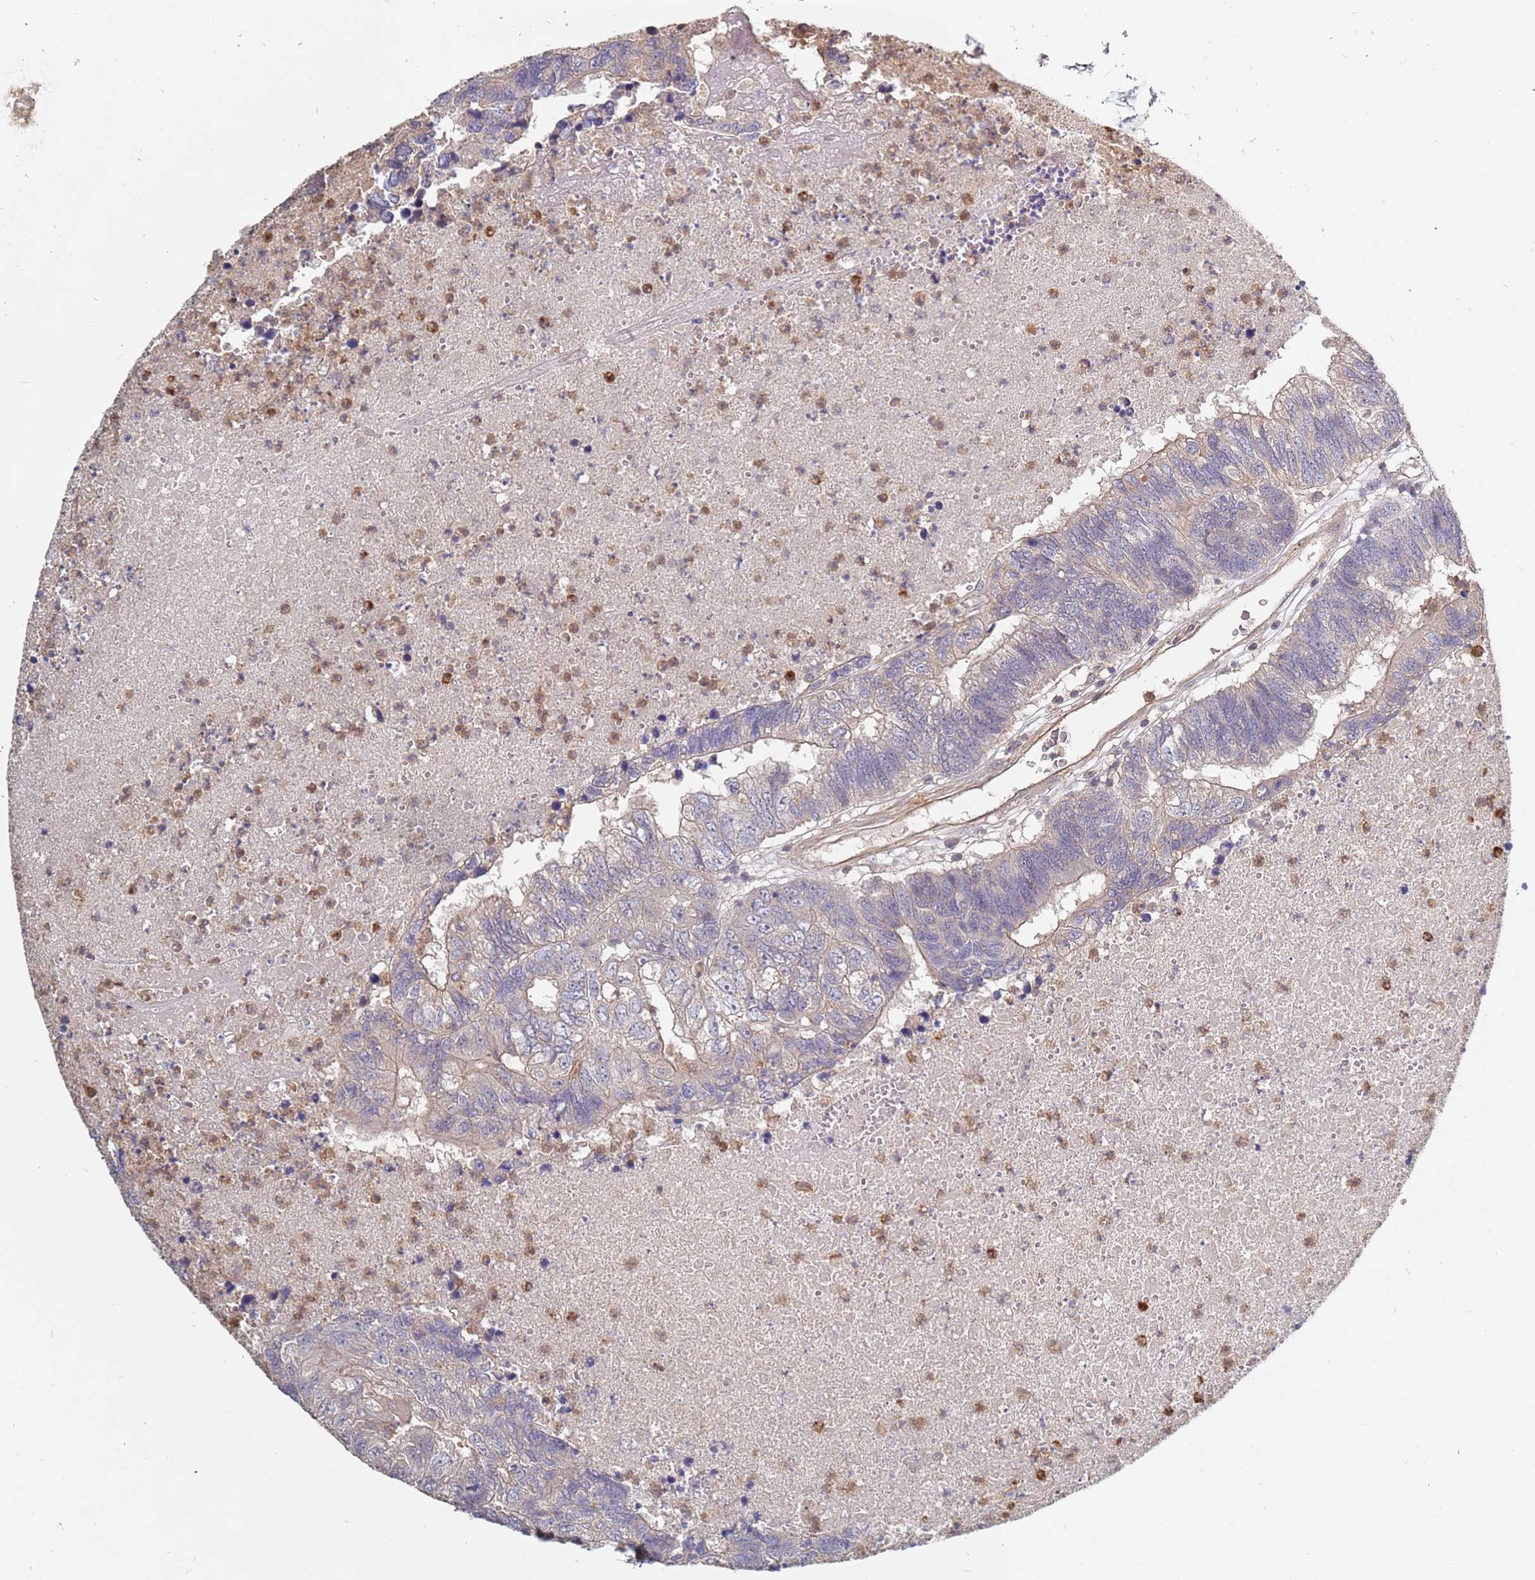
{"staining": {"intensity": "weak", "quantity": "<25%", "location": "cytoplasmic/membranous"}, "tissue": "colorectal cancer", "cell_type": "Tumor cells", "image_type": "cancer", "snomed": [{"axis": "morphology", "description": "Adenocarcinoma, NOS"}, {"axis": "topography", "description": "Colon"}], "caption": "Tumor cells show no significant expression in colorectal adenocarcinoma.", "gene": "TCEANC2", "patient": {"sex": "female", "age": 48}}